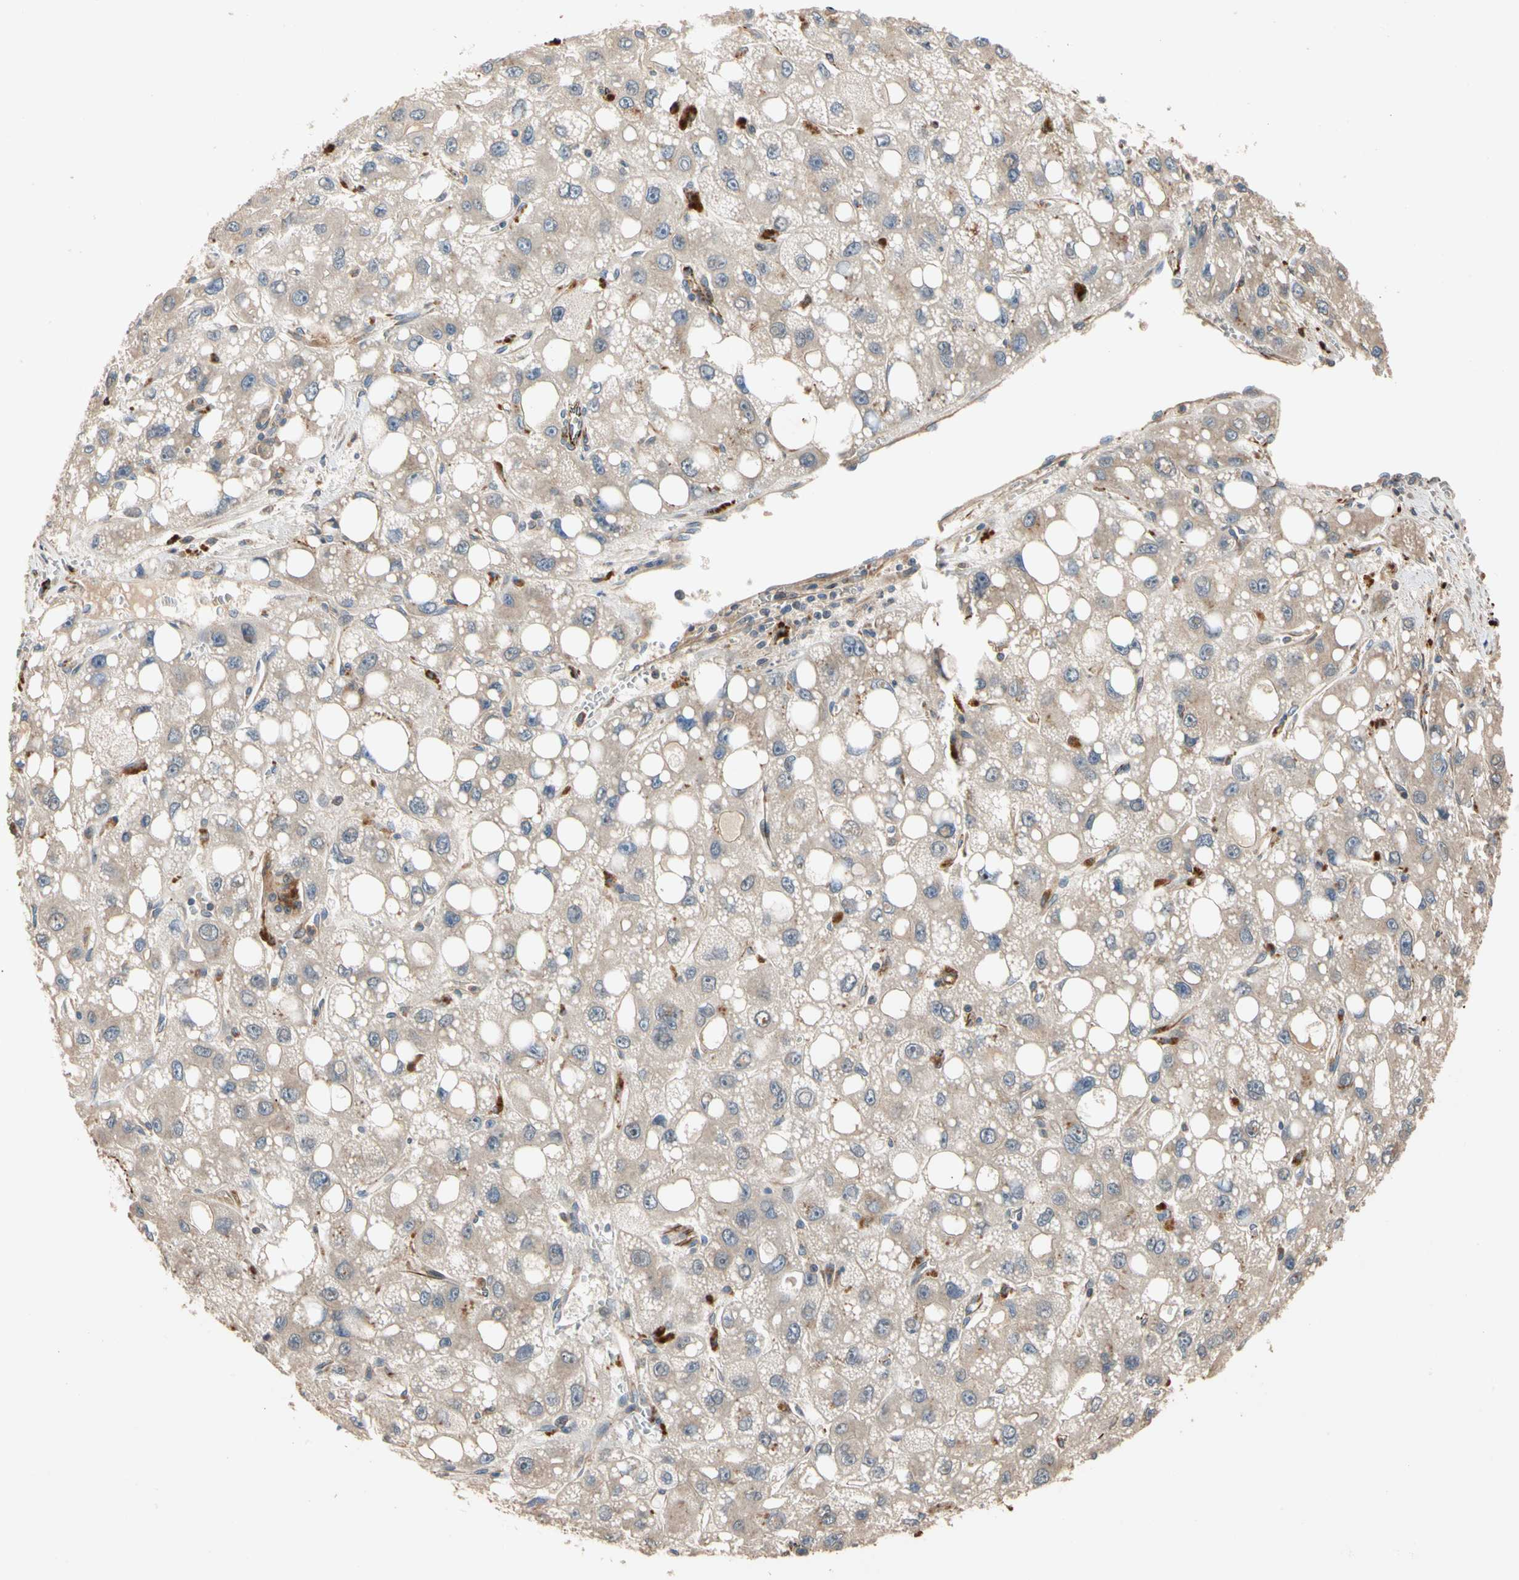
{"staining": {"intensity": "weak", "quantity": "25%-75%", "location": "cytoplasmic/membranous"}, "tissue": "liver cancer", "cell_type": "Tumor cells", "image_type": "cancer", "snomed": [{"axis": "morphology", "description": "Carcinoma, Hepatocellular, NOS"}, {"axis": "topography", "description": "Liver"}], "caption": "Protein analysis of liver cancer tissue shows weak cytoplasmic/membranous positivity in about 25%-75% of tumor cells.", "gene": "FGD6", "patient": {"sex": "male", "age": 55}}